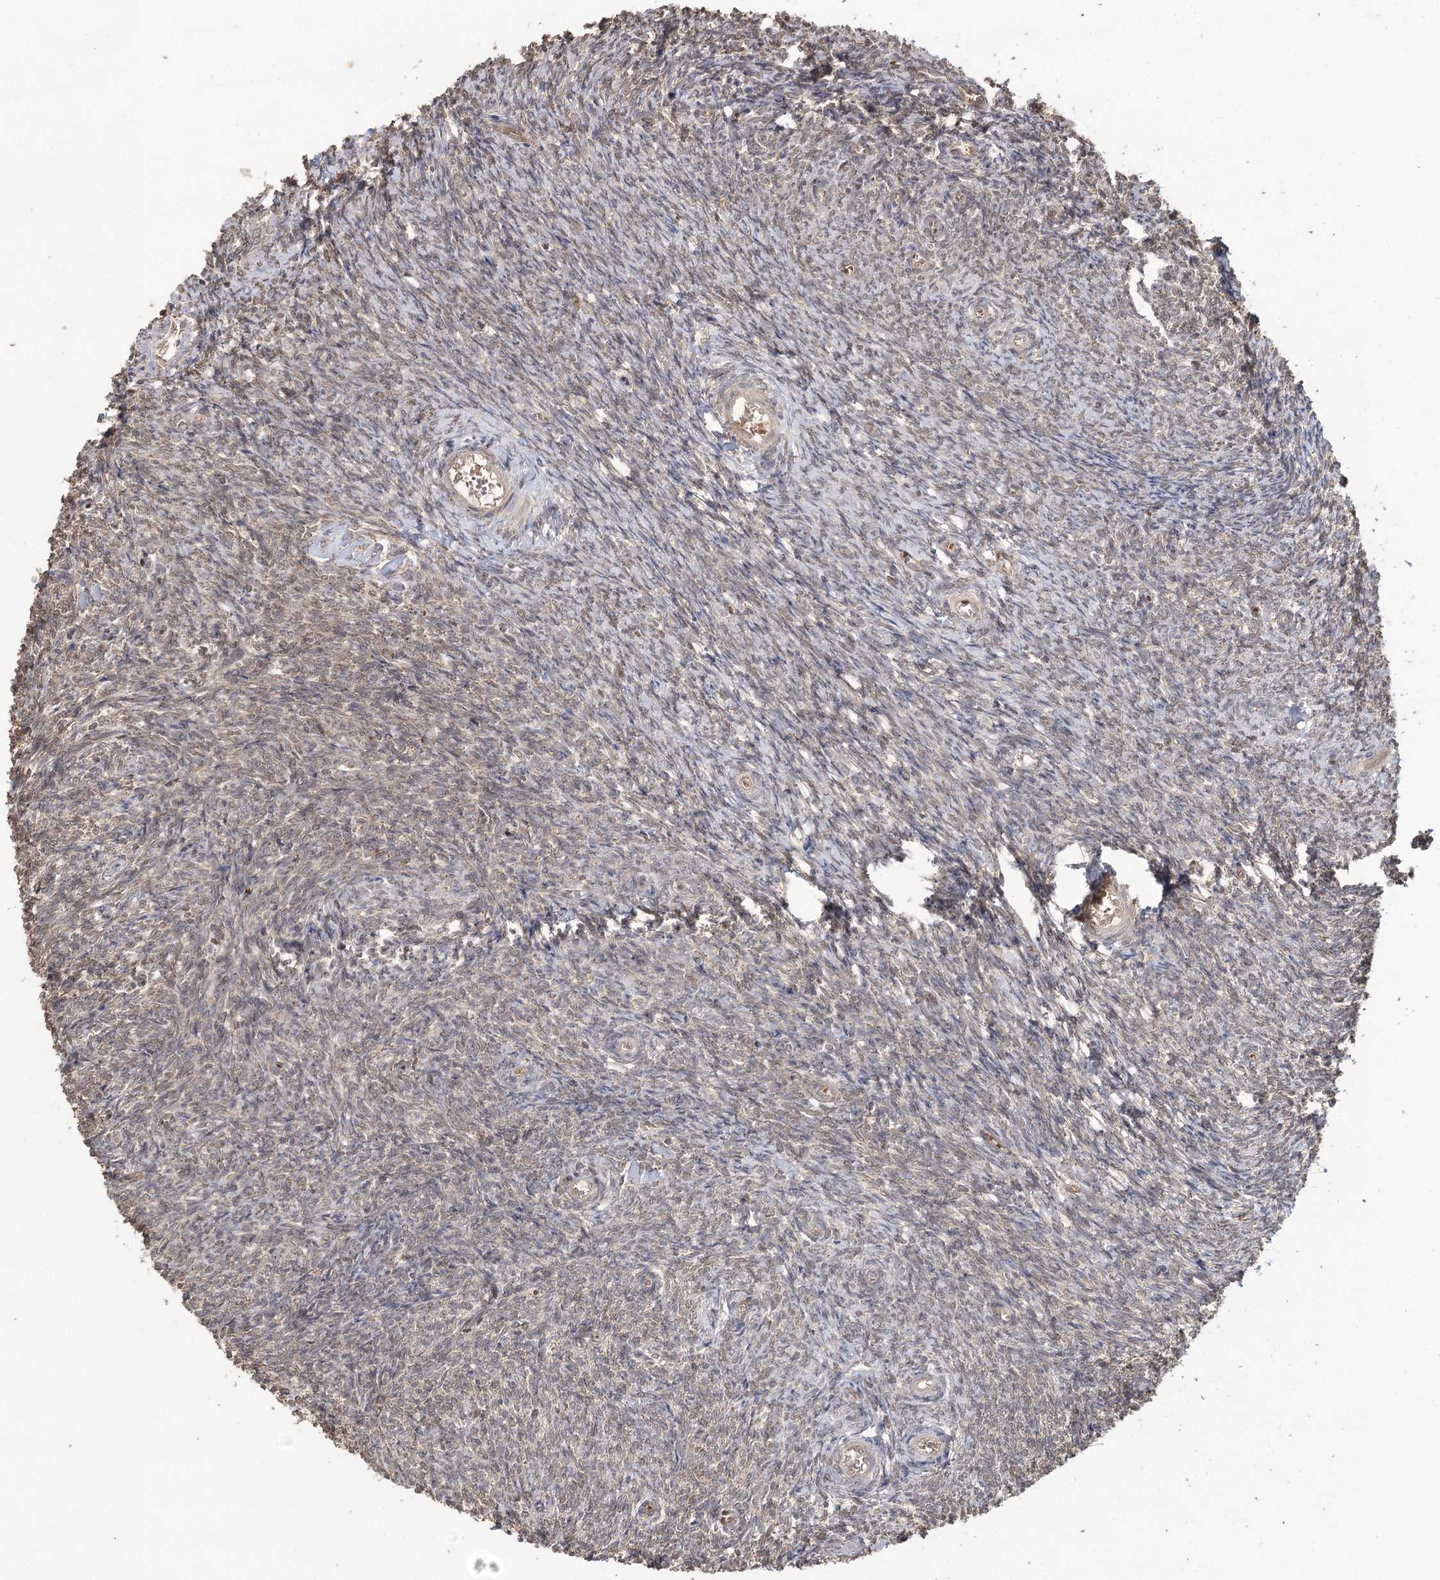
{"staining": {"intensity": "weak", "quantity": "<25%", "location": "cytoplasmic/membranous"}, "tissue": "ovary", "cell_type": "Ovarian stroma cells", "image_type": "normal", "snomed": [{"axis": "morphology", "description": "Normal tissue, NOS"}, {"axis": "topography", "description": "Ovary"}], "caption": "This image is of normal ovary stained with IHC to label a protein in brown with the nuclei are counter-stained blue. There is no staining in ovarian stroma cells.", "gene": "N6AMT1", "patient": {"sex": "female", "age": 44}}